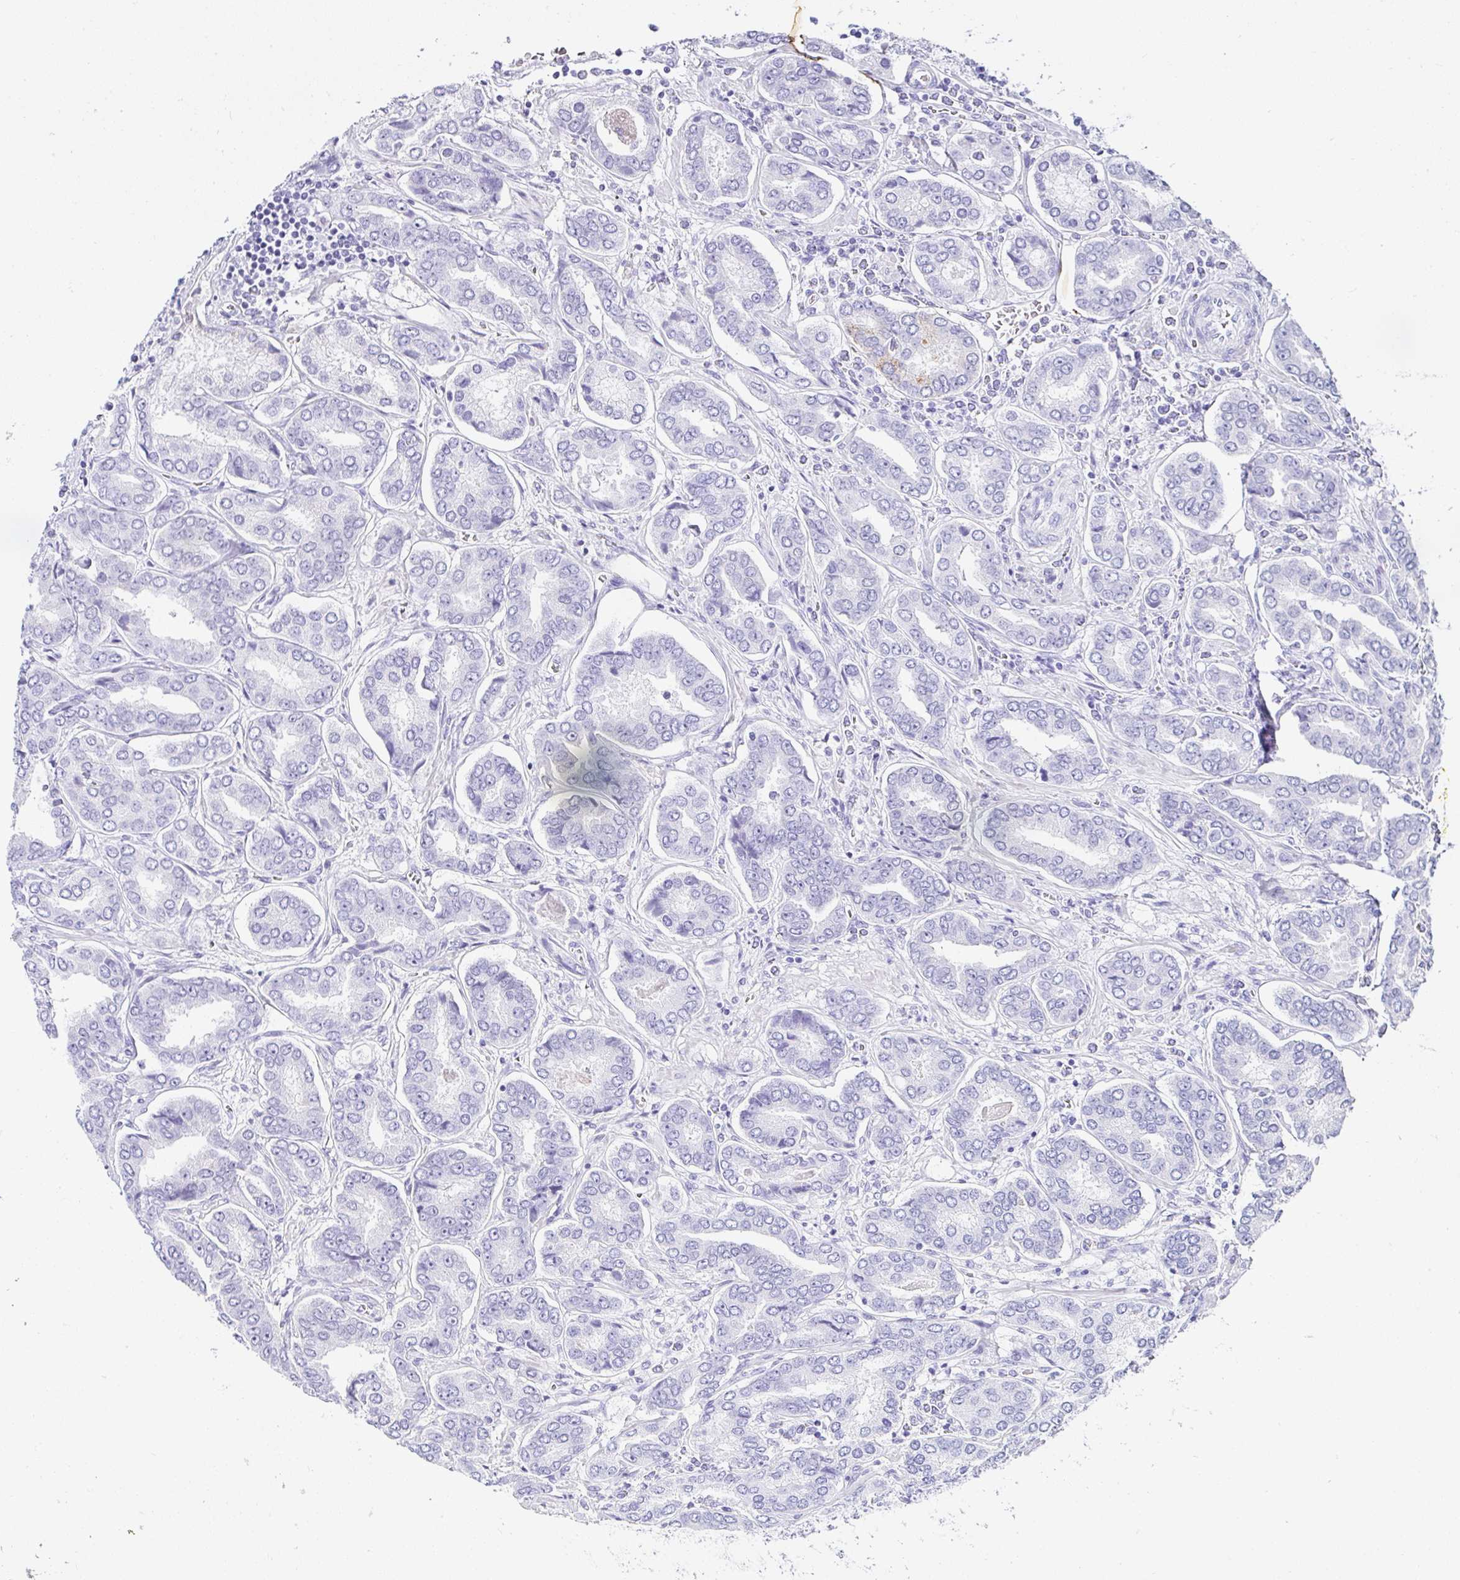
{"staining": {"intensity": "negative", "quantity": "none", "location": "none"}, "tissue": "prostate cancer", "cell_type": "Tumor cells", "image_type": "cancer", "snomed": [{"axis": "morphology", "description": "Adenocarcinoma, High grade"}, {"axis": "topography", "description": "Prostate"}], "caption": "High magnification brightfield microscopy of prostate cancer stained with DAB (3,3'-diaminobenzidine) (brown) and counterstained with hematoxylin (blue): tumor cells show no significant expression.", "gene": "SERPINB3", "patient": {"sex": "male", "age": 72}}